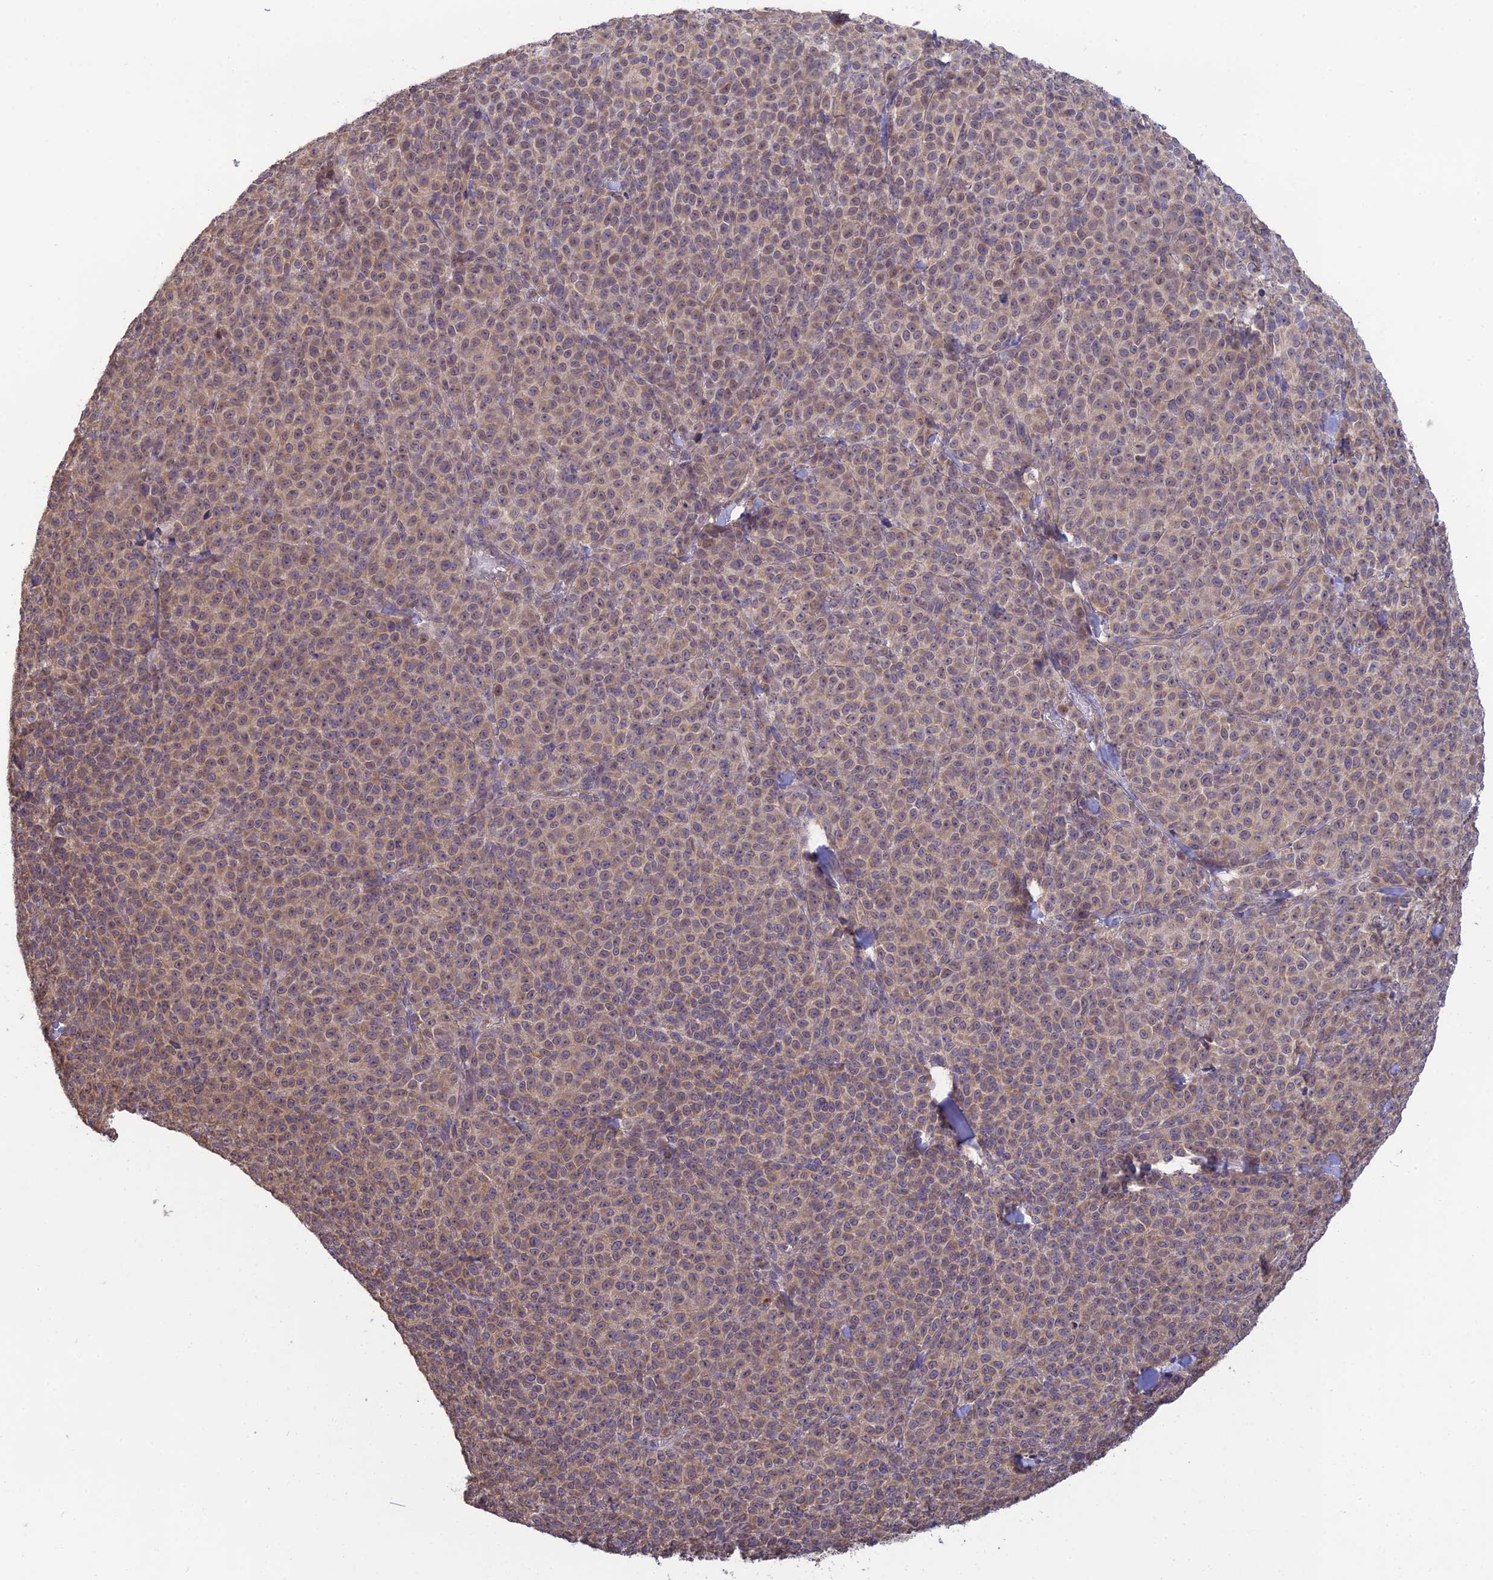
{"staining": {"intensity": "moderate", "quantity": ">75%", "location": "cytoplasmic/membranous,nuclear"}, "tissue": "melanoma", "cell_type": "Tumor cells", "image_type": "cancer", "snomed": [{"axis": "morphology", "description": "Normal tissue, NOS"}, {"axis": "morphology", "description": "Malignant melanoma, NOS"}, {"axis": "topography", "description": "Skin"}], "caption": "Protein staining shows moderate cytoplasmic/membranous and nuclear positivity in about >75% of tumor cells in melanoma.", "gene": "MRNIP", "patient": {"sex": "female", "age": 34}}